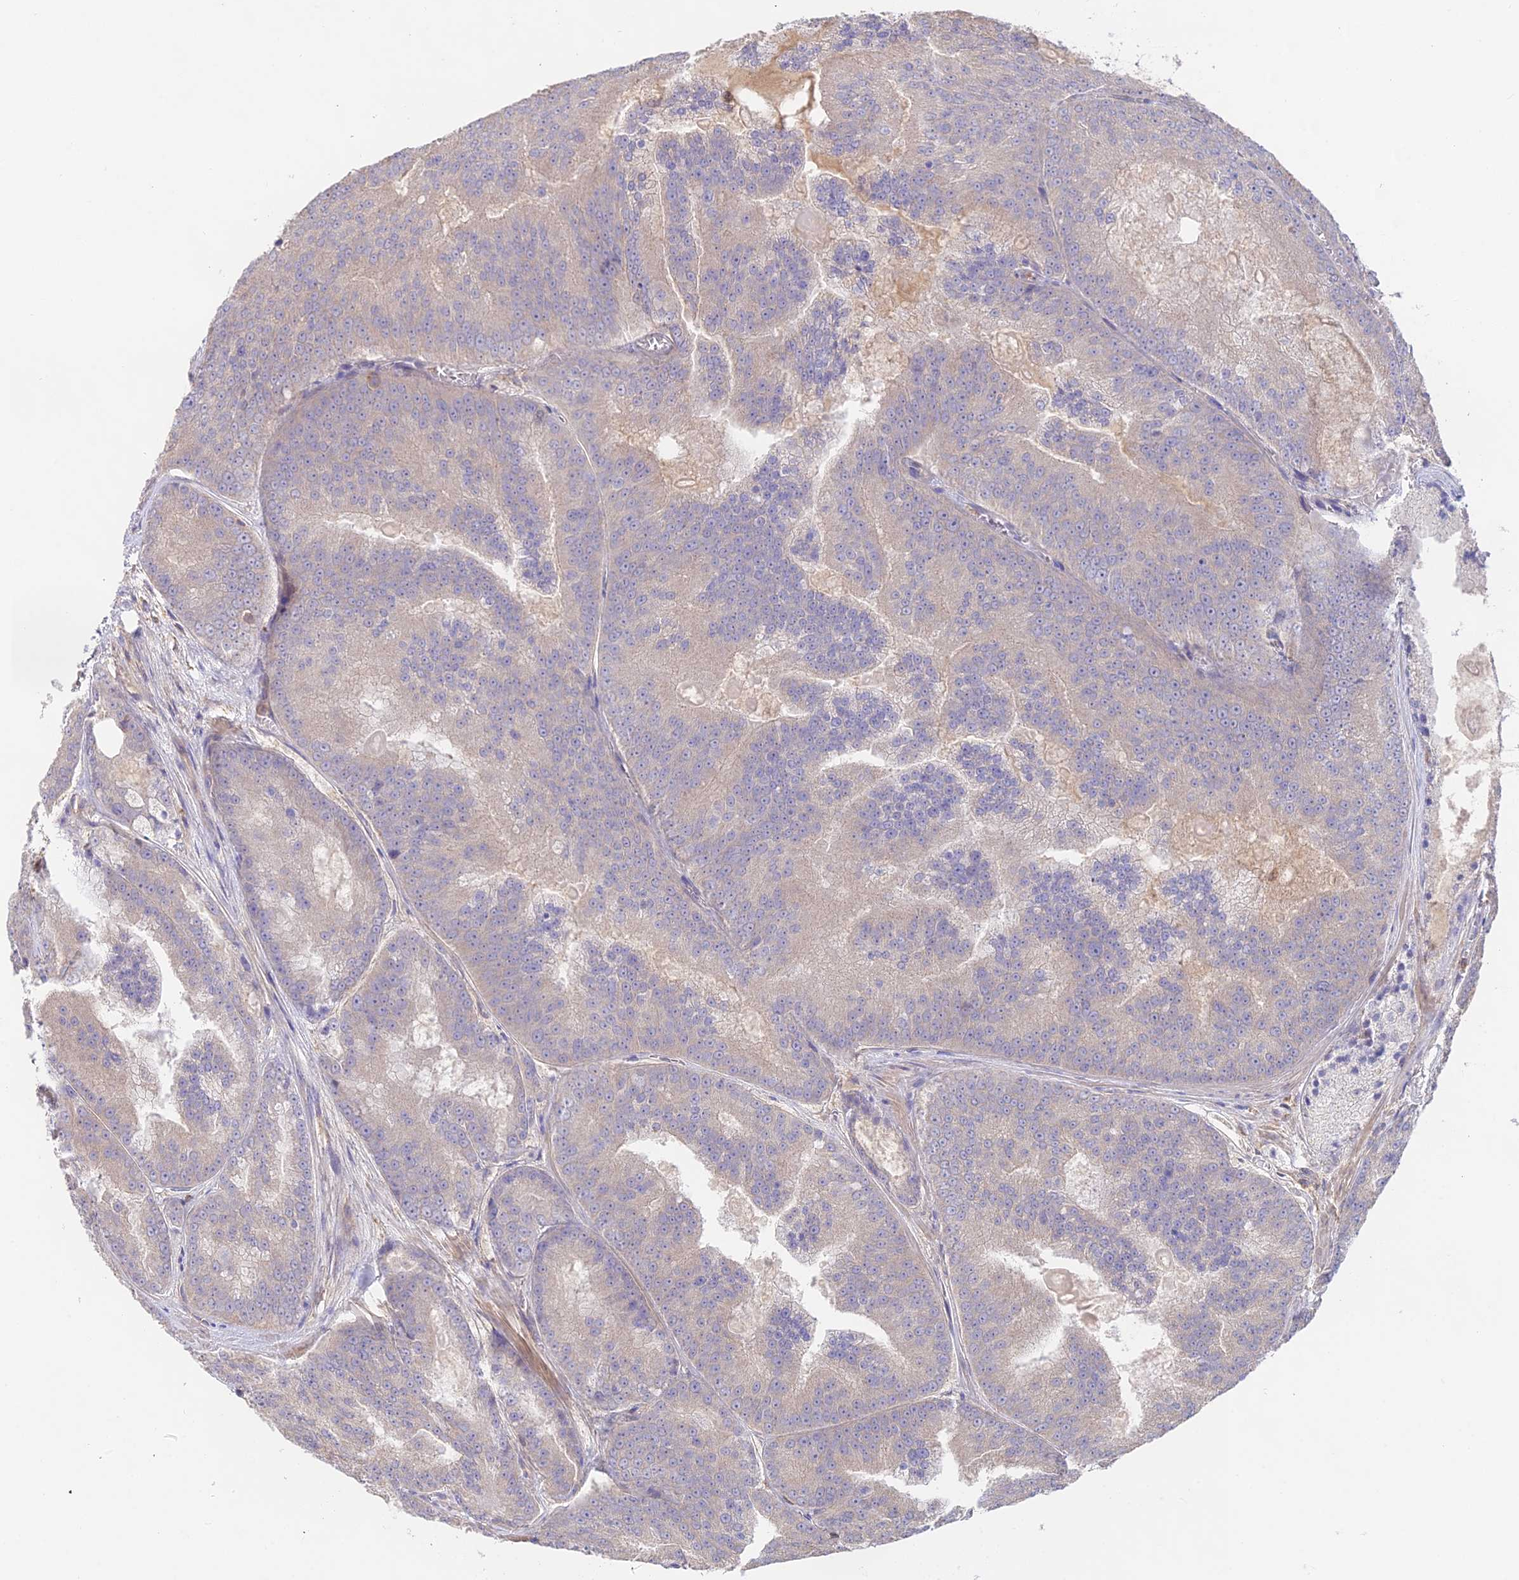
{"staining": {"intensity": "weak", "quantity": "<25%", "location": "cytoplasmic/membranous"}, "tissue": "prostate cancer", "cell_type": "Tumor cells", "image_type": "cancer", "snomed": [{"axis": "morphology", "description": "Adenocarcinoma, High grade"}, {"axis": "topography", "description": "Prostate"}], "caption": "IHC image of human prostate cancer stained for a protein (brown), which exhibits no positivity in tumor cells.", "gene": "CLCF1", "patient": {"sex": "male", "age": 61}}